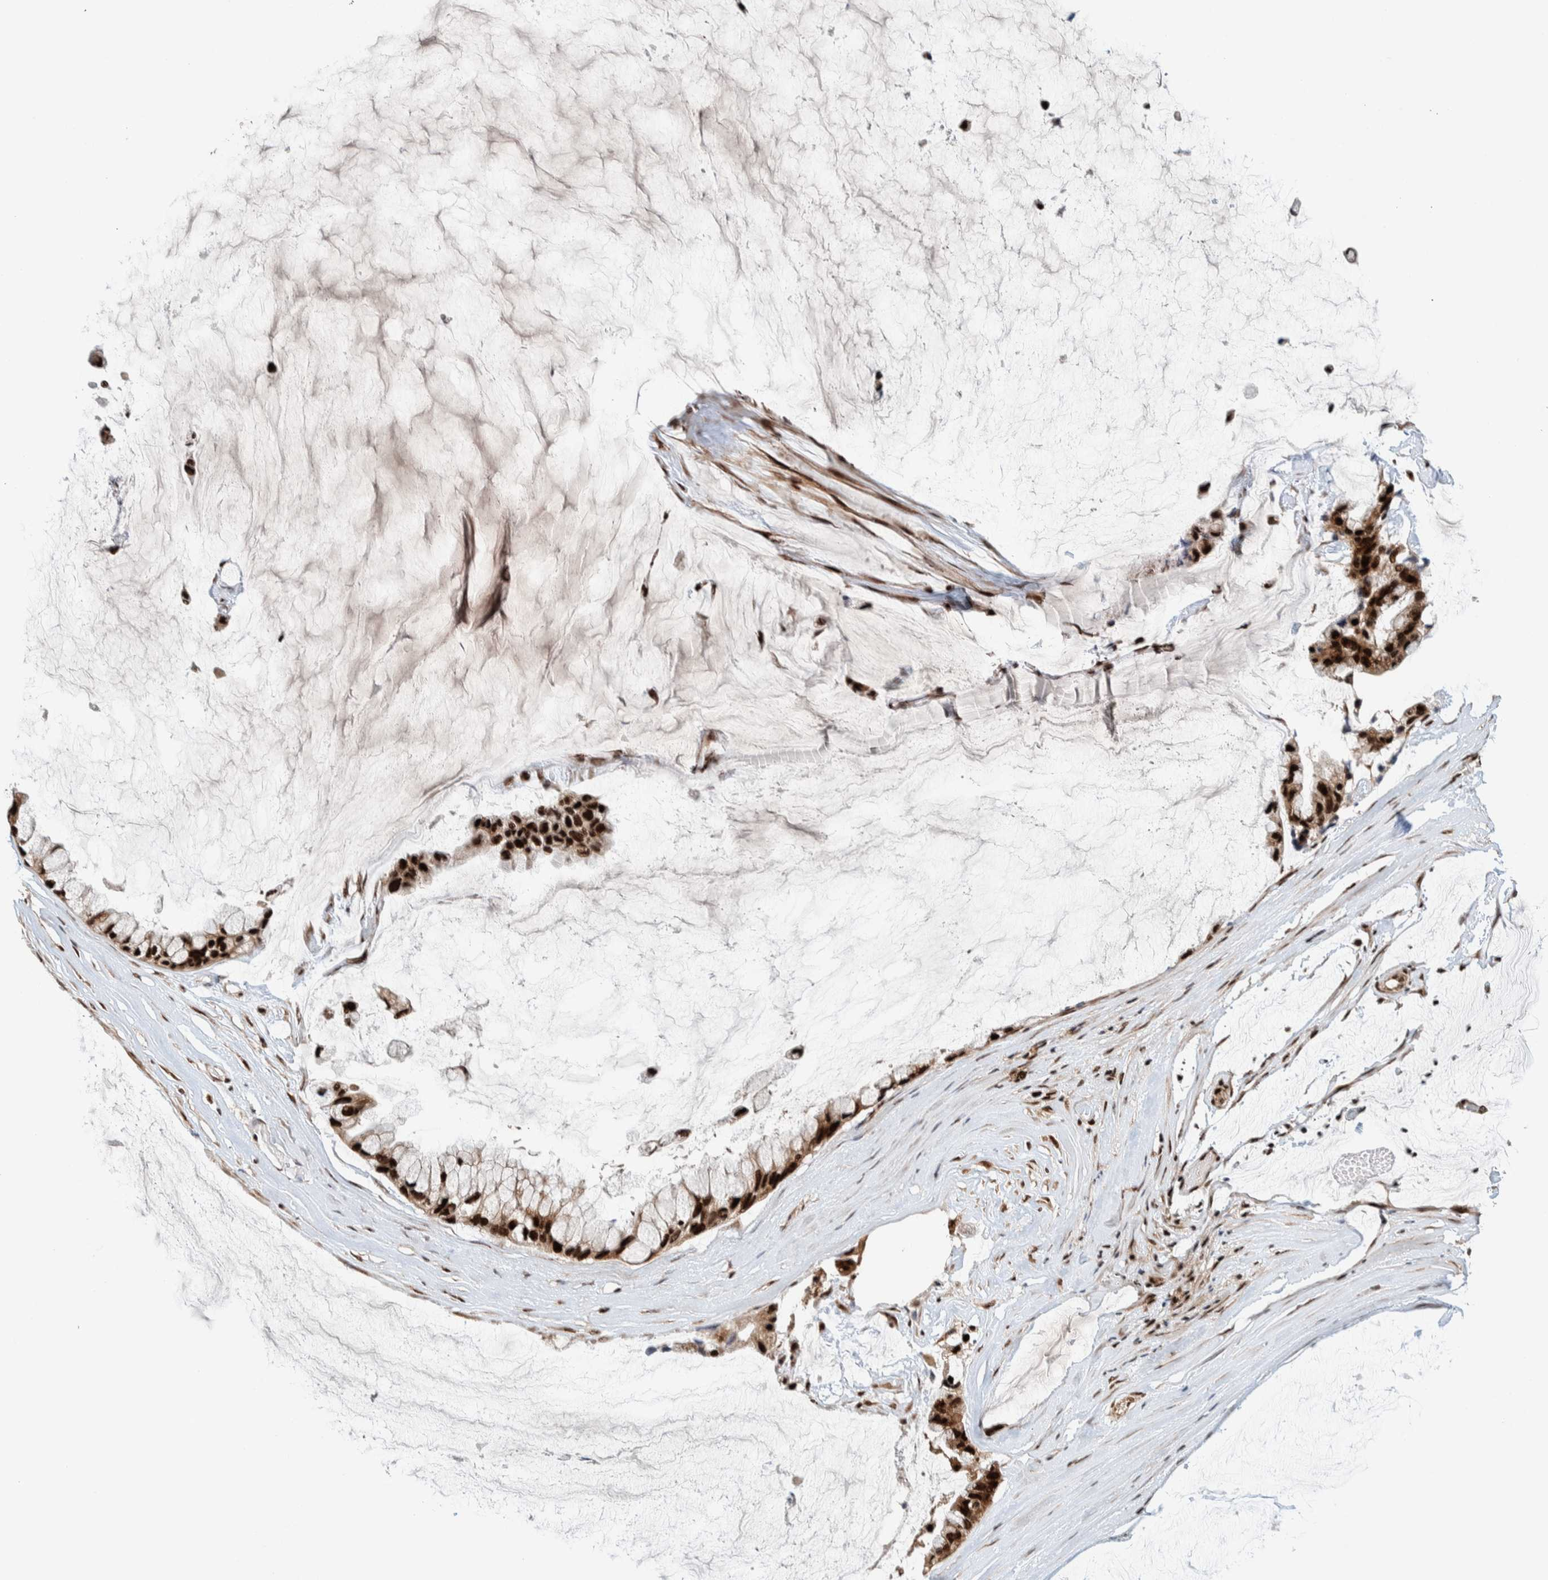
{"staining": {"intensity": "strong", "quantity": ">75%", "location": "nuclear"}, "tissue": "ovarian cancer", "cell_type": "Tumor cells", "image_type": "cancer", "snomed": [{"axis": "morphology", "description": "Cystadenocarcinoma, mucinous, NOS"}, {"axis": "topography", "description": "Ovary"}], "caption": "Ovarian cancer (mucinous cystadenocarcinoma) stained for a protein shows strong nuclear positivity in tumor cells.", "gene": "CHD4", "patient": {"sex": "female", "age": 39}}